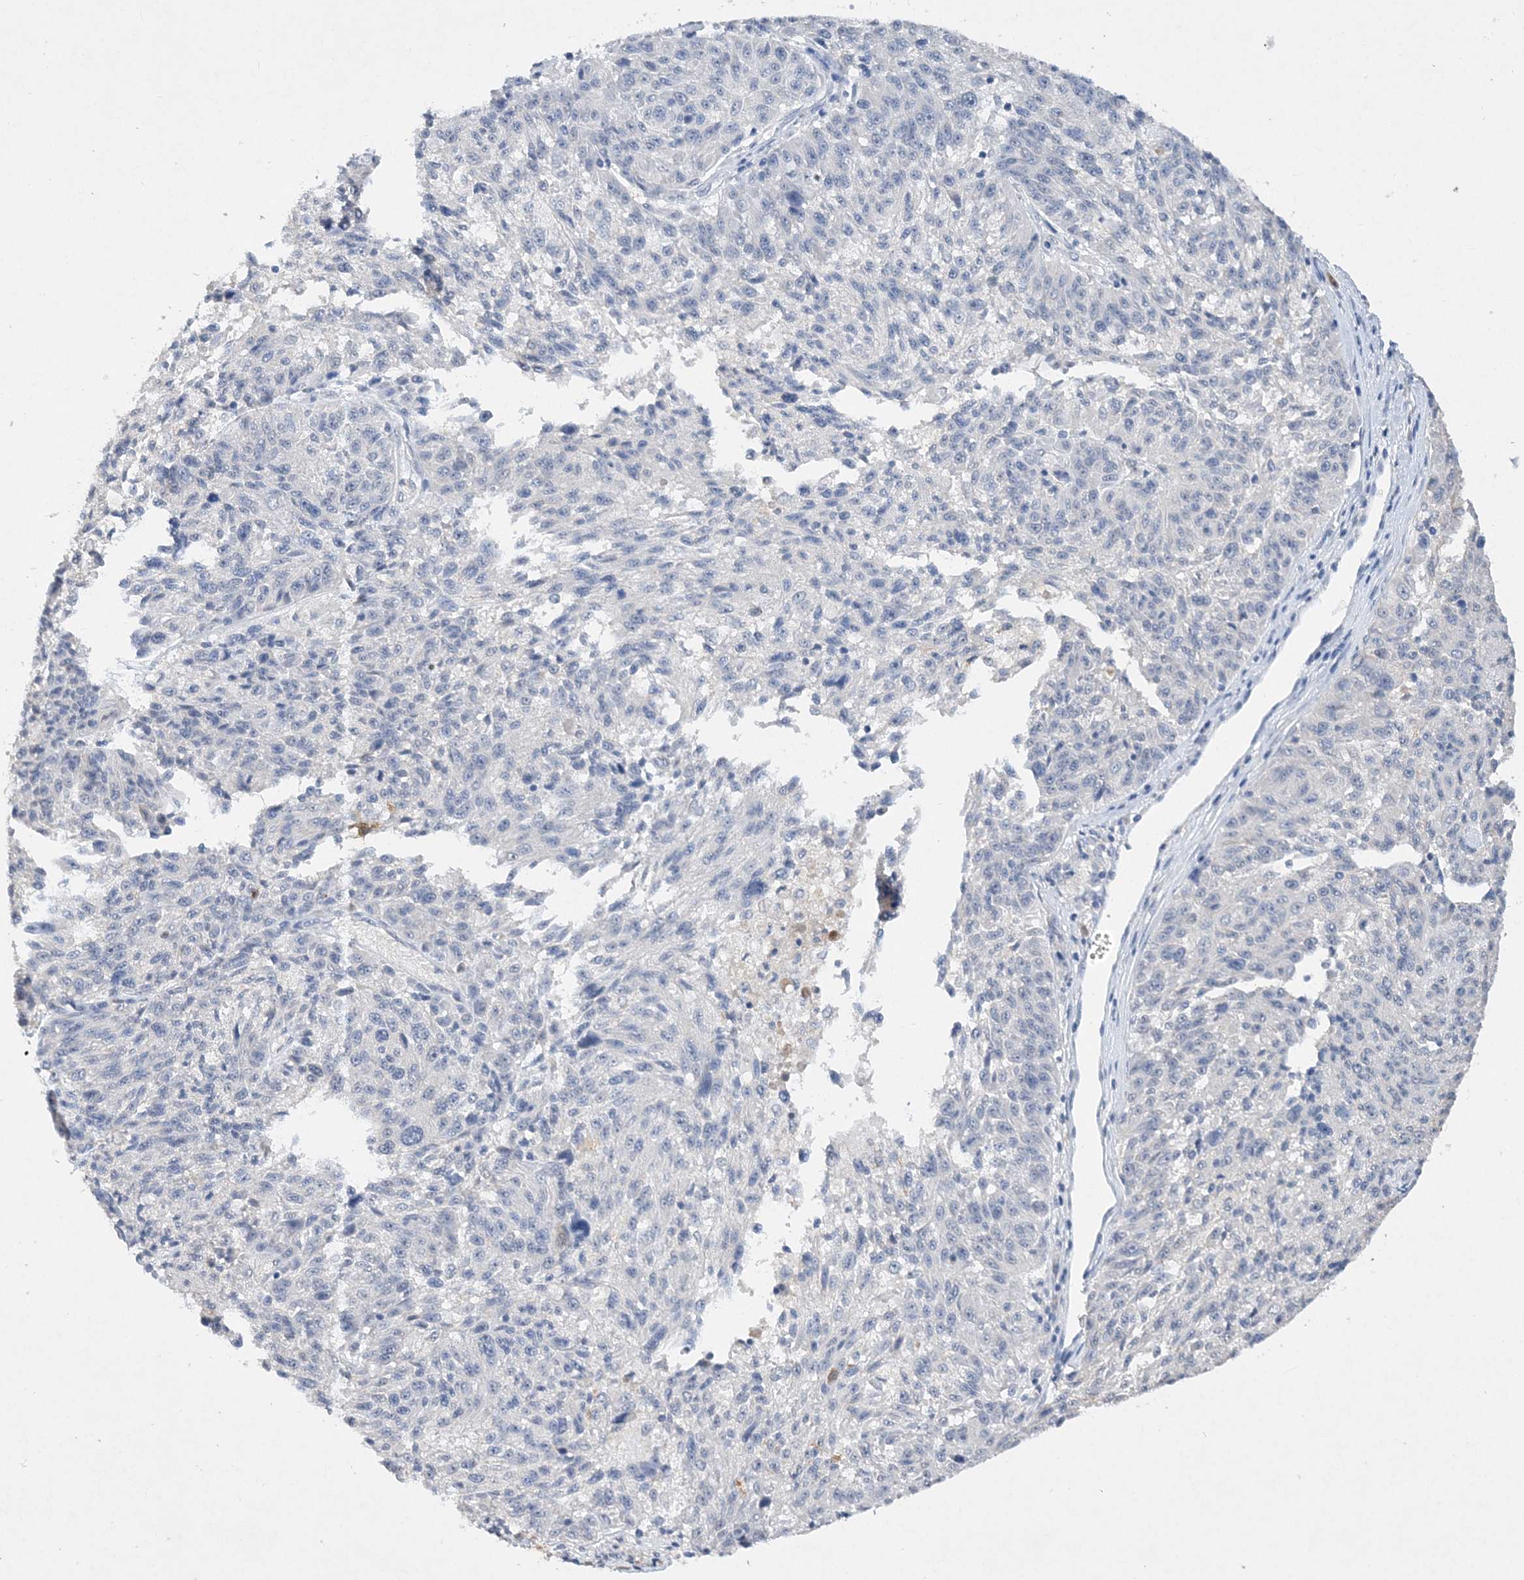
{"staining": {"intensity": "negative", "quantity": "none", "location": "none"}, "tissue": "melanoma", "cell_type": "Tumor cells", "image_type": "cancer", "snomed": [{"axis": "morphology", "description": "Malignant melanoma, NOS"}, {"axis": "topography", "description": "Skin"}], "caption": "The image displays no staining of tumor cells in melanoma. (Brightfield microscopy of DAB immunohistochemistry at high magnification).", "gene": "C11orf58", "patient": {"sex": "male", "age": 53}}